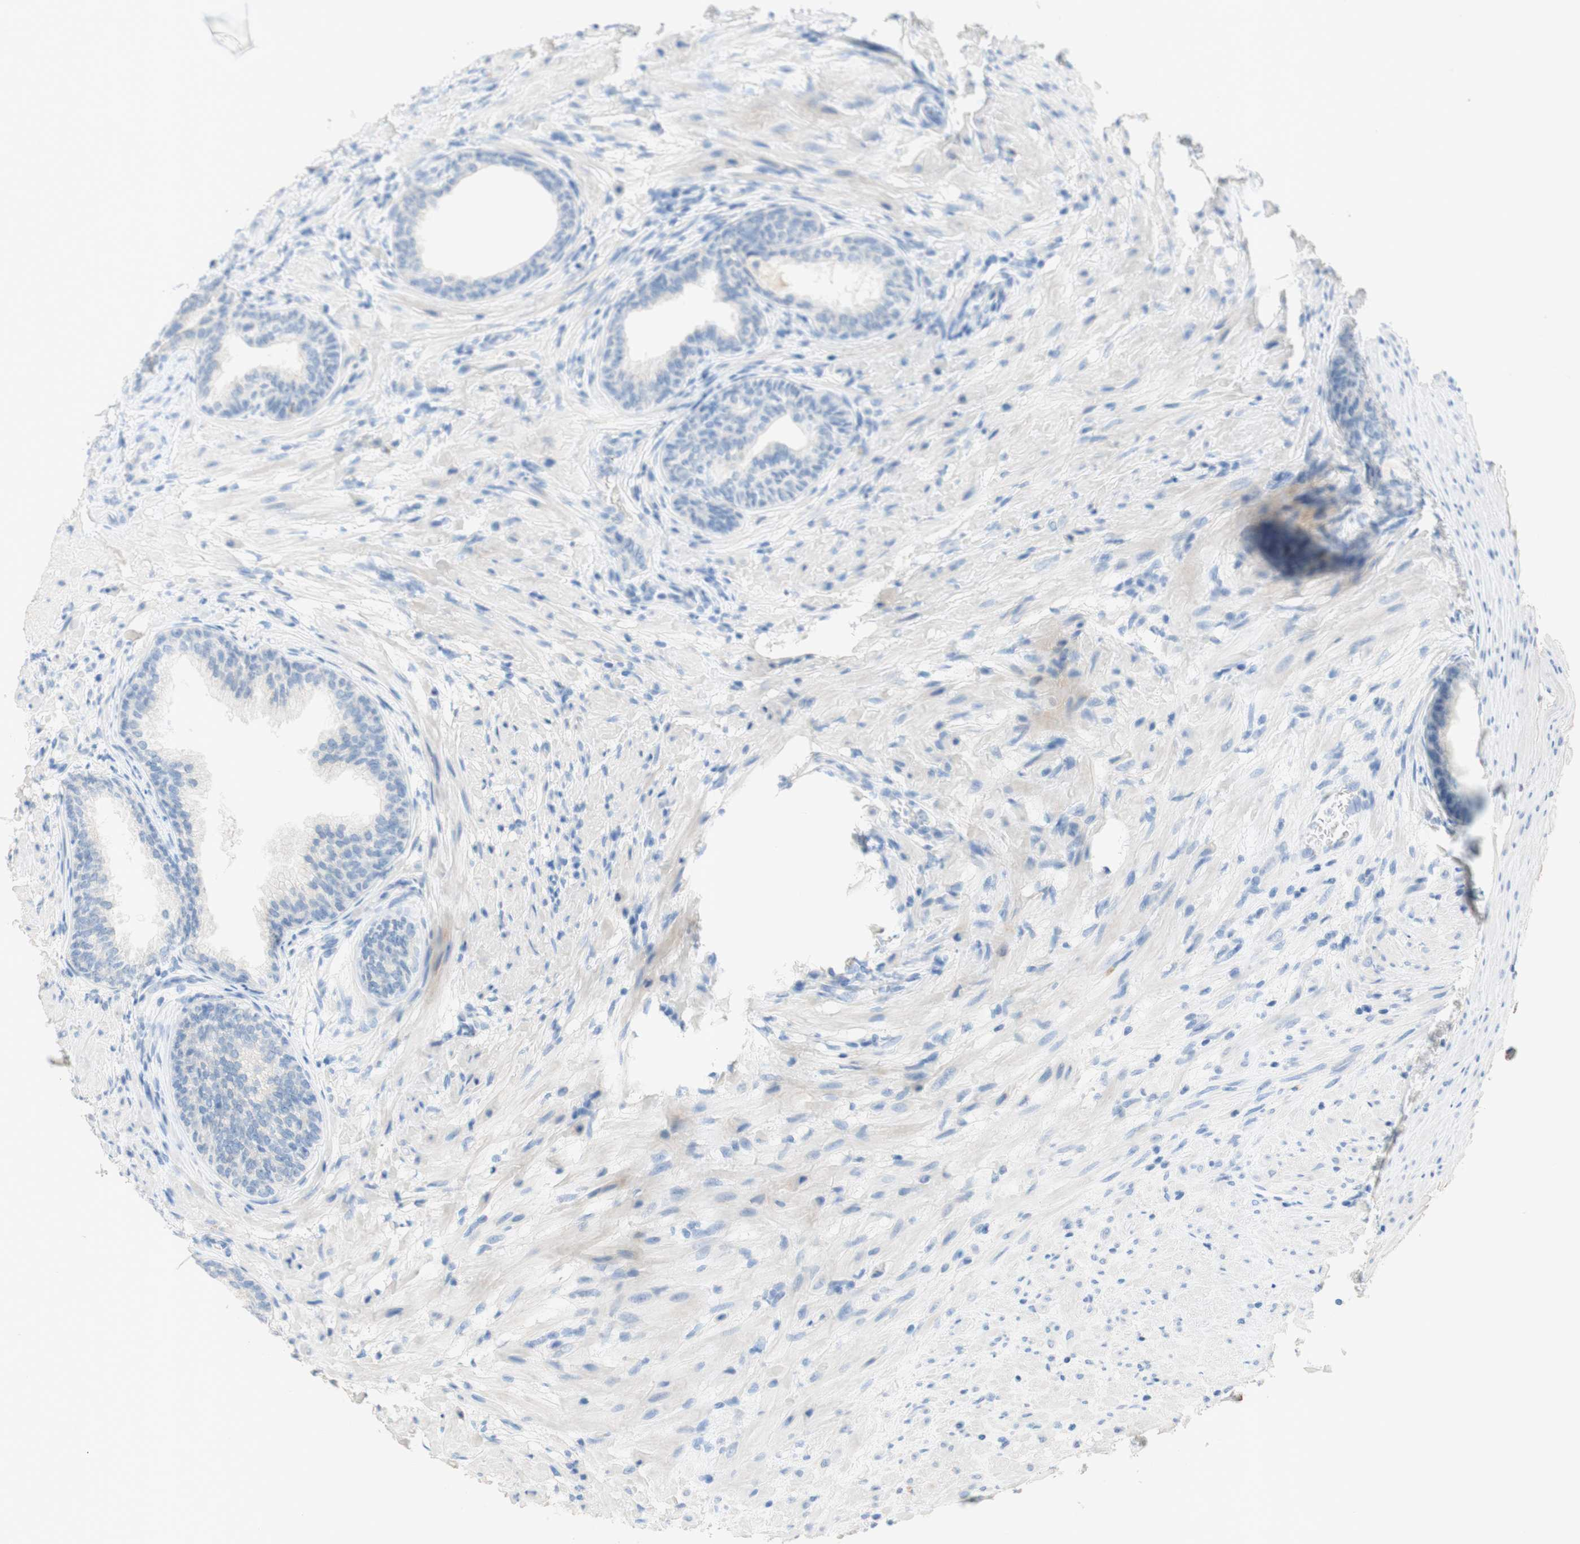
{"staining": {"intensity": "negative", "quantity": "none", "location": "none"}, "tissue": "prostate", "cell_type": "Glandular cells", "image_type": "normal", "snomed": [{"axis": "morphology", "description": "Normal tissue, NOS"}, {"axis": "topography", "description": "Prostate"}], "caption": "The photomicrograph shows no staining of glandular cells in normal prostate. (DAB immunohistochemistry (IHC), high magnification).", "gene": "POLR2J3", "patient": {"sex": "male", "age": 76}}